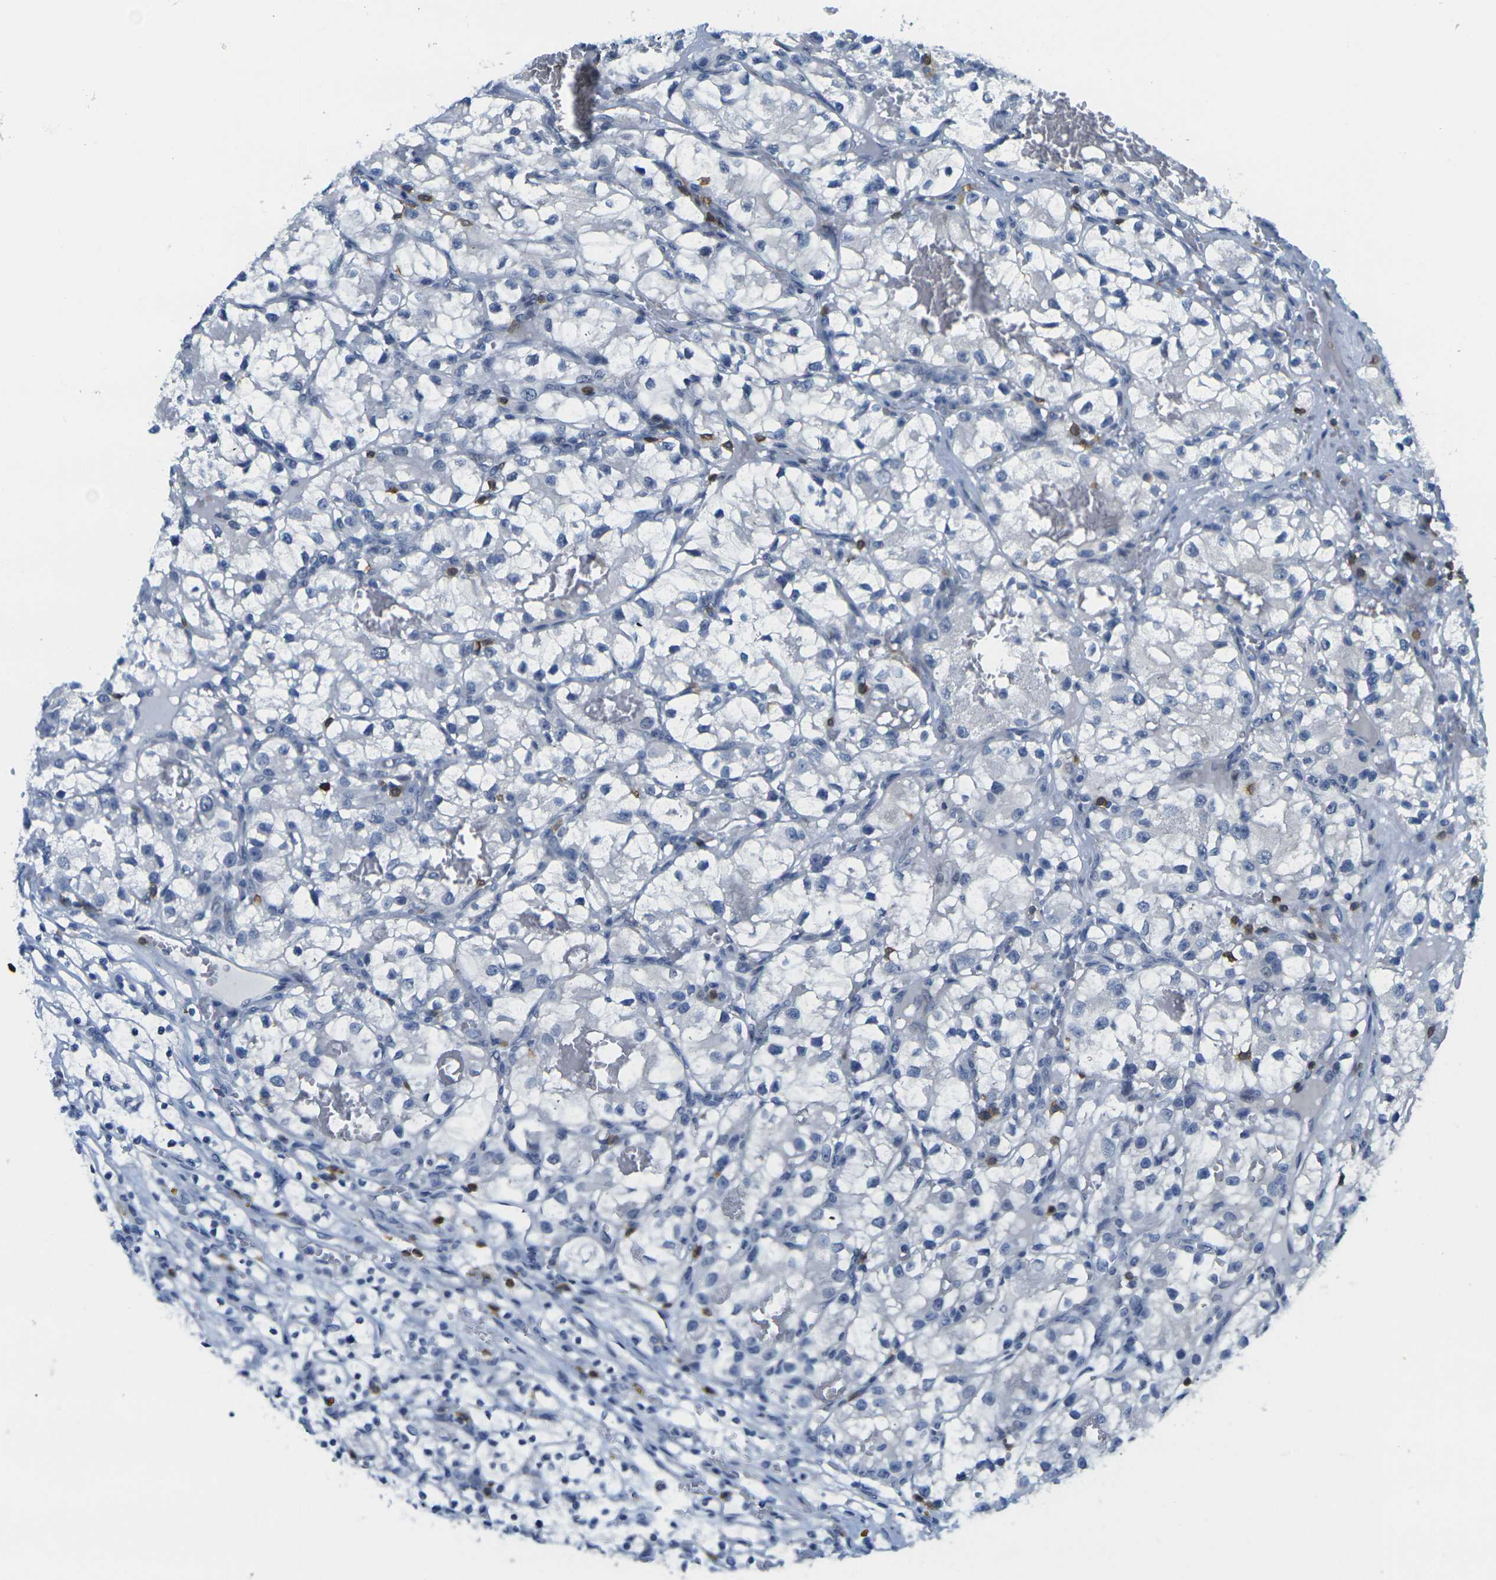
{"staining": {"intensity": "negative", "quantity": "none", "location": "none"}, "tissue": "renal cancer", "cell_type": "Tumor cells", "image_type": "cancer", "snomed": [{"axis": "morphology", "description": "Adenocarcinoma, NOS"}, {"axis": "topography", "description": "Kidney"}], "caption": "IHC histopathology image of human renal cancer stained for a protein (brown), which demonstrates no staining in tumor cells.", "gene": "CD3D", "patient": {"sex": "female", "age": 57}}